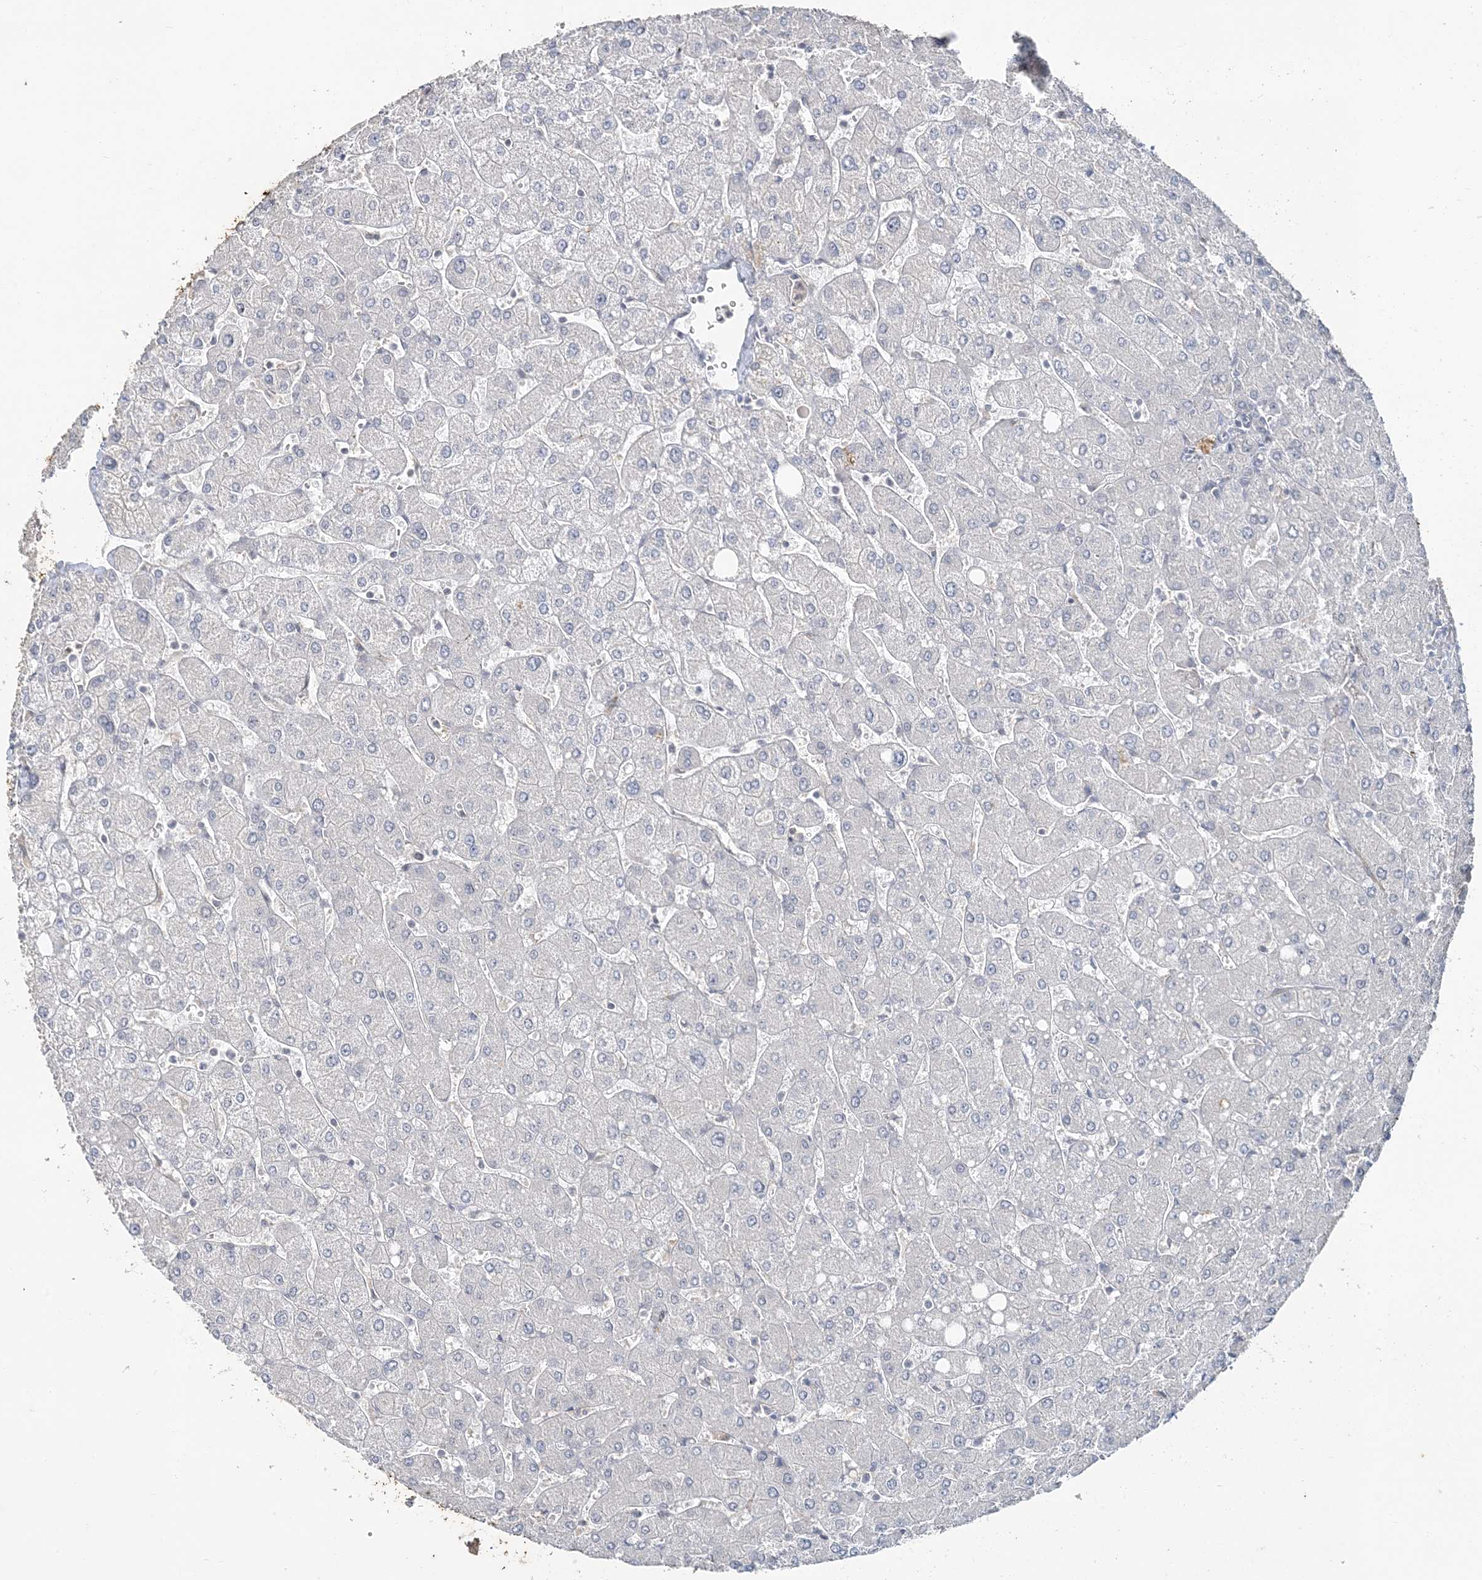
{"staining": {"intensity": "negative", "quantity": "none", "location": "none"}, "tissue": "liver", "cell_type": "Cholangiocytes", "image_type": "normal", "snomed": [{"axis": "morphology", "description": "Normal tissue, NOS"}, {"axis": "topography", "description": "Liver"}], "caption": "Liver was stained to show a protein in brown. There is no significant positivity in cholangiocytes.", "gene": "LEXM", "patient": {"sex": "male", "age": 55}}